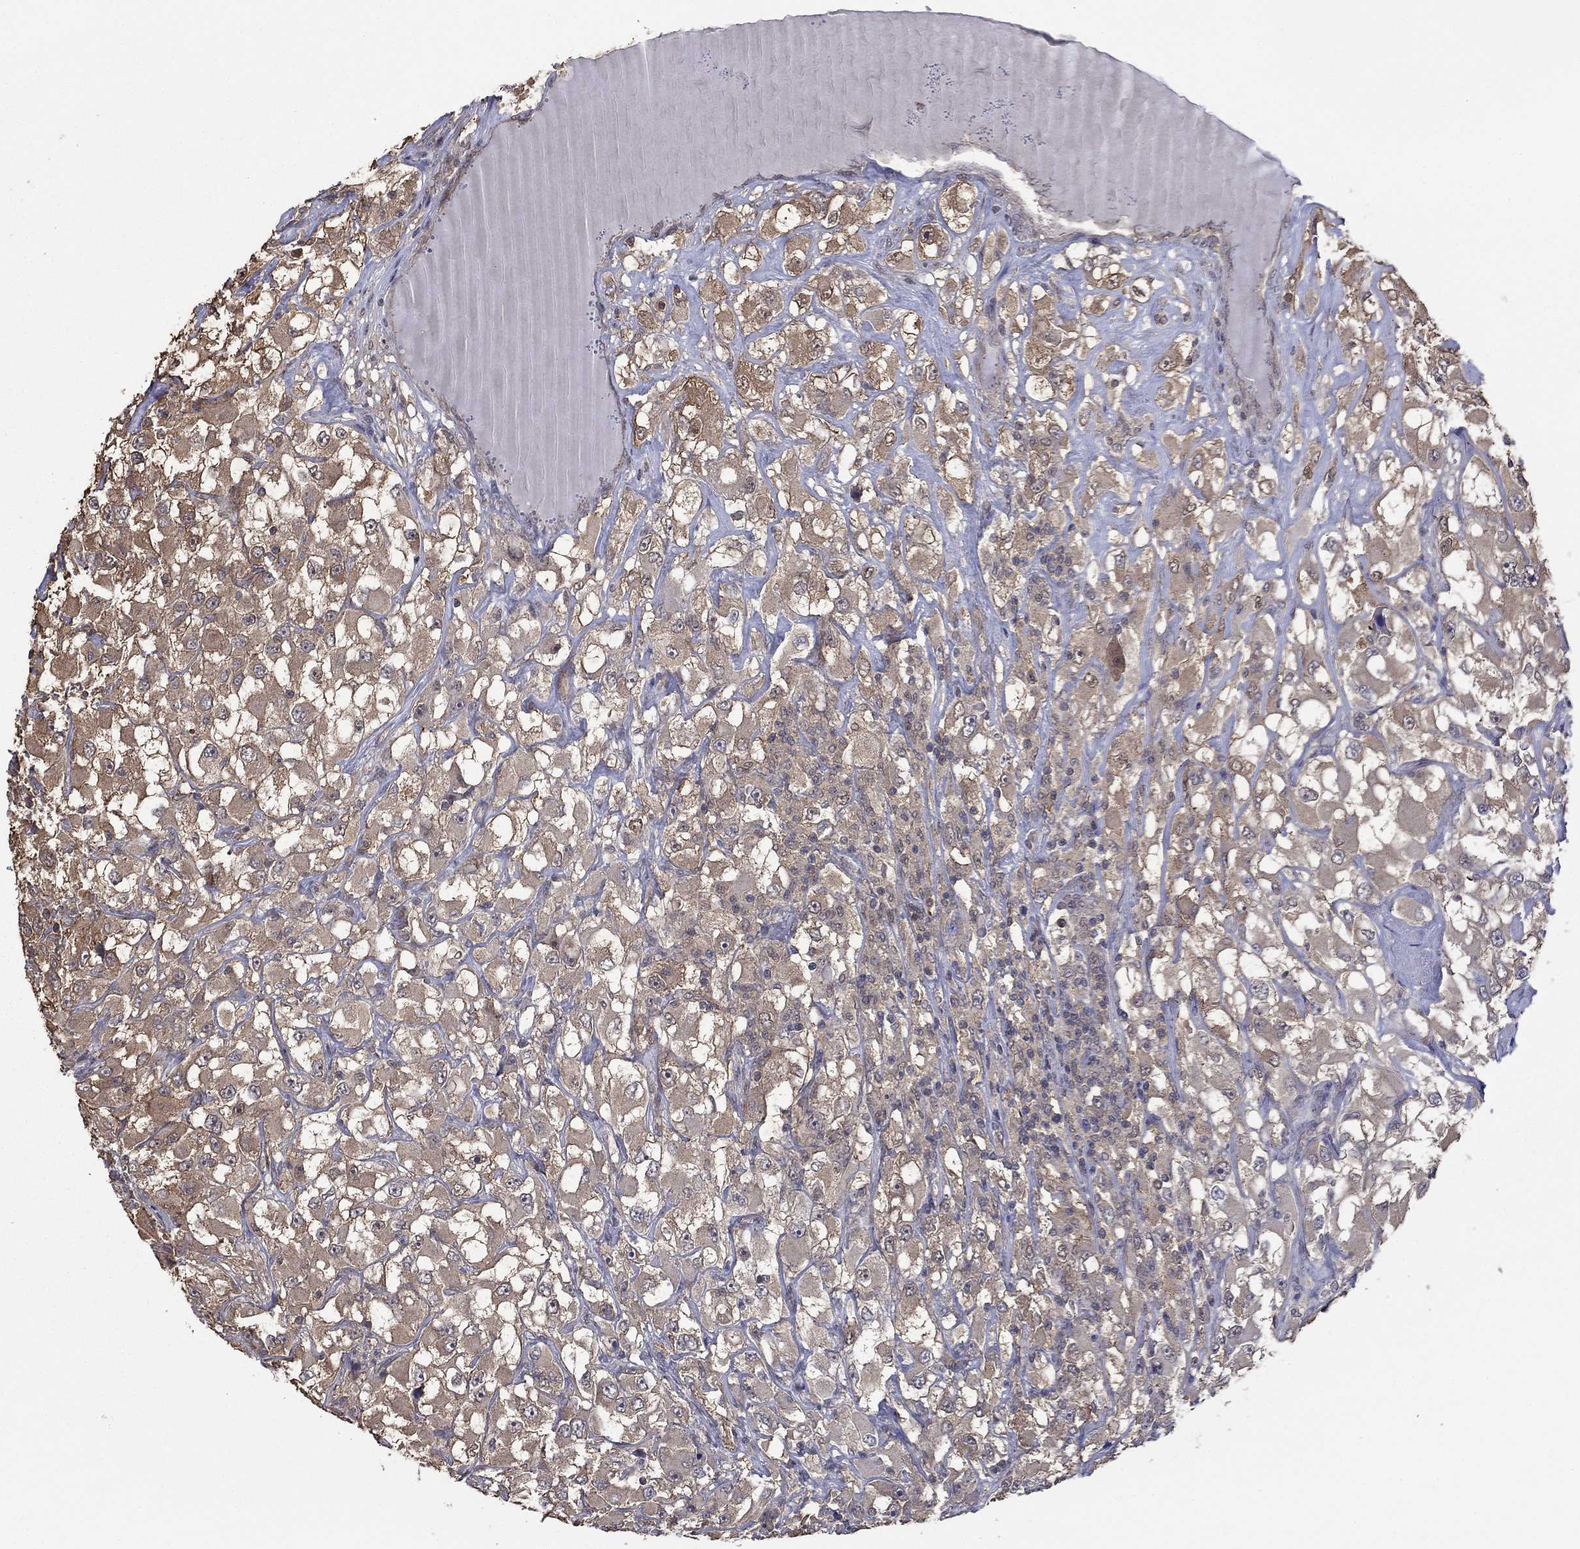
{"staining": {"intensity": "weak", "quantity": "25%-75%", "location": "cytoplasmic/membranous"}, "tissue": "renal cancer", "cell_type": "Tumor cells", "image_type": "cancer", "snomed": [{"axis": "morphology", "description": "Adenocarcinoma, NOS"}, {"axis": "topography", "description": "Kidney"}], "caption": "Immunohistochemical staining of human renal cancer (adenocarcinoma) shows weak cytoplasmic/membranous protein staining in about 25%-75% of tumor cells.", "gene": "RNF114", "patient": {"sex": "female", "age": 52}}